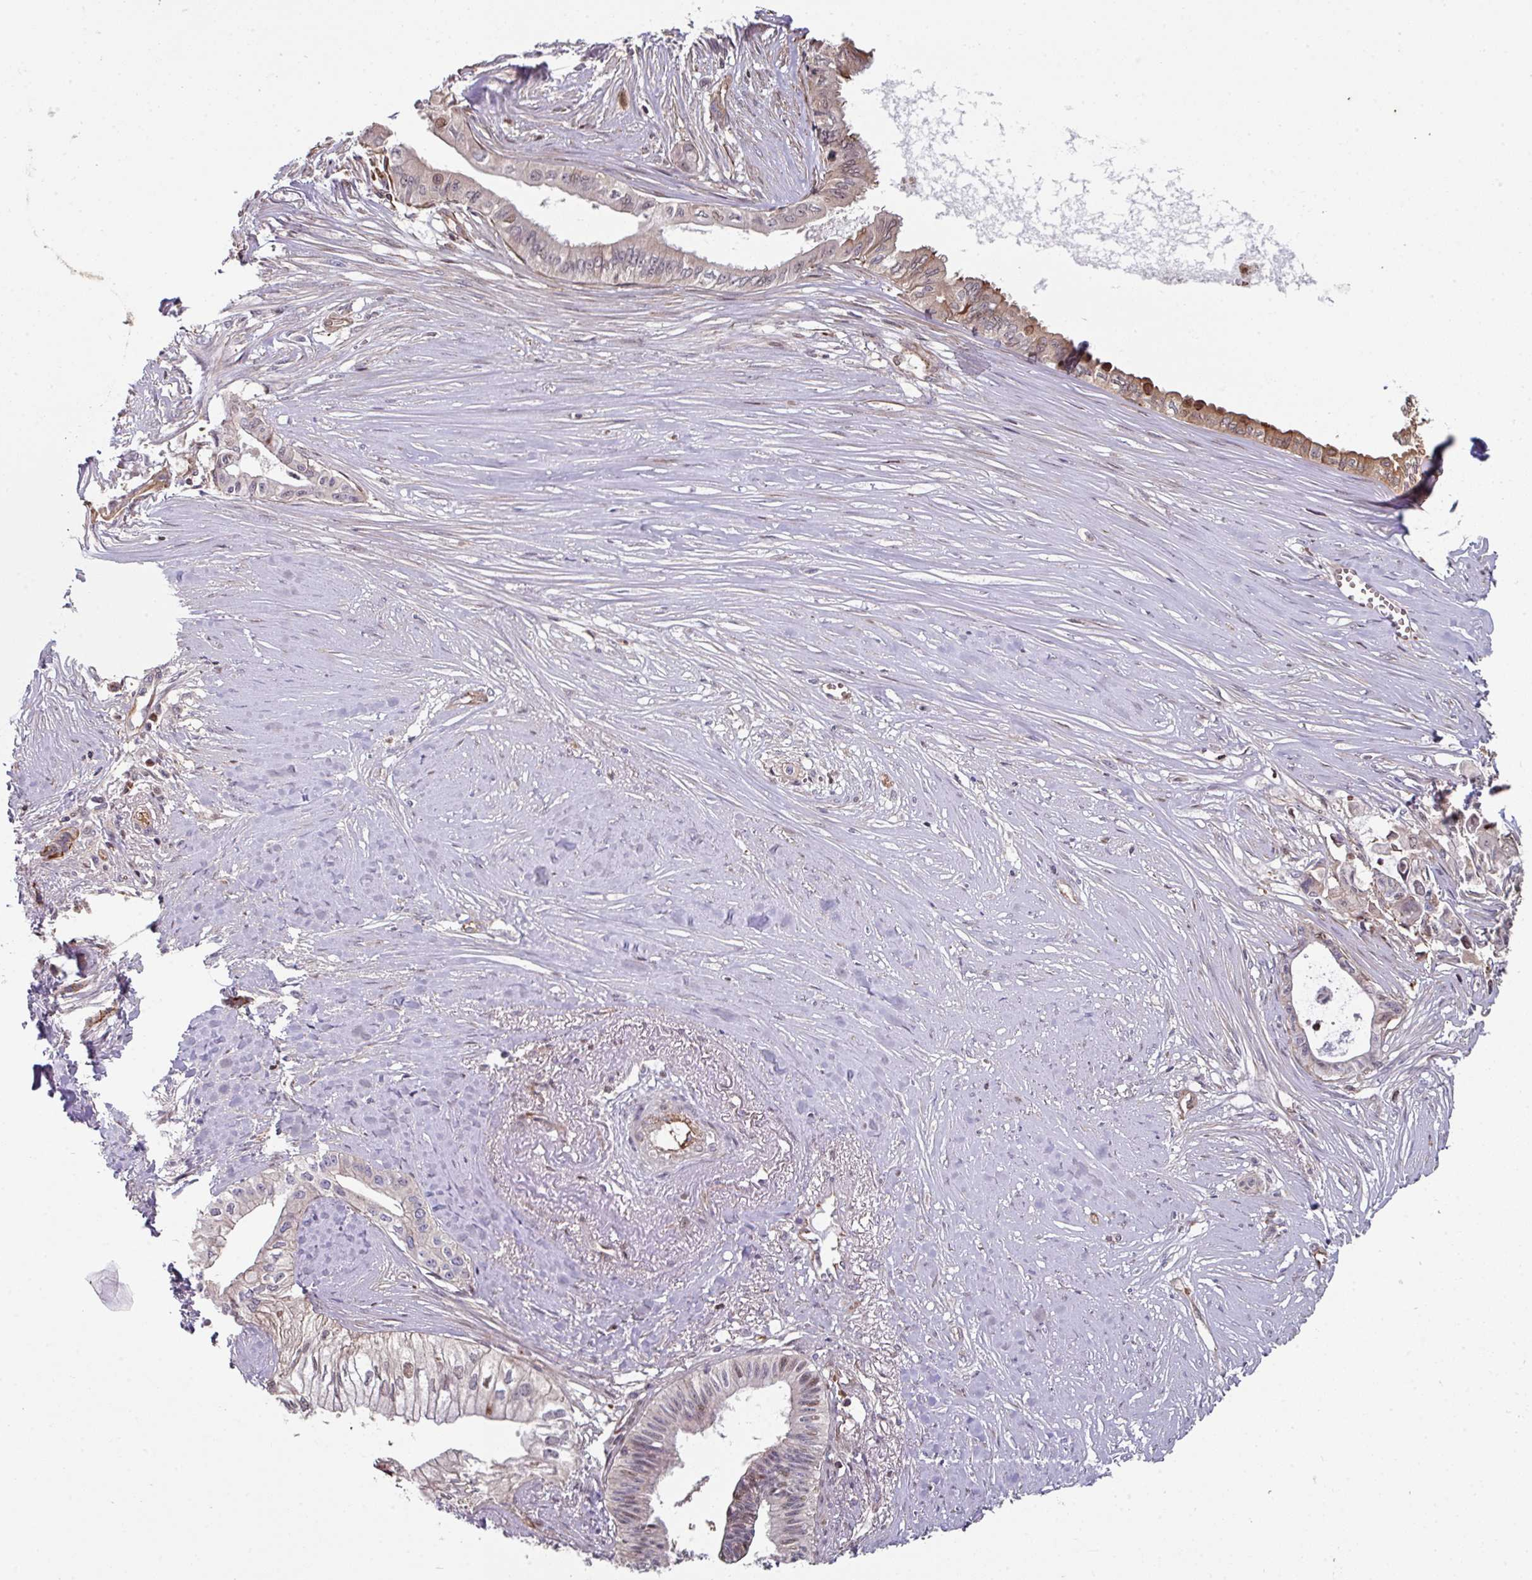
{"staining": {"intensity": "moderate", "quantity": "<25%", "location": "nuclear"}, "tissue": "pancreatic cancer", "cell_type": "Tumor cells", "image_type": "cancer", "snomed": [{"axis": "morphology", "description": "Adenocarcinoma, NOS"}, {"axis": "topography", "description": "Pancreas"}], "caption": "Immunohistochemical staining of human pancreatic cancer (adenocarcinoma) exhibits moderate nuclear protein staining in about <25% of tumor cells.", "gene": "ANO9", "patient": {"sex": "male", "age": 71}}